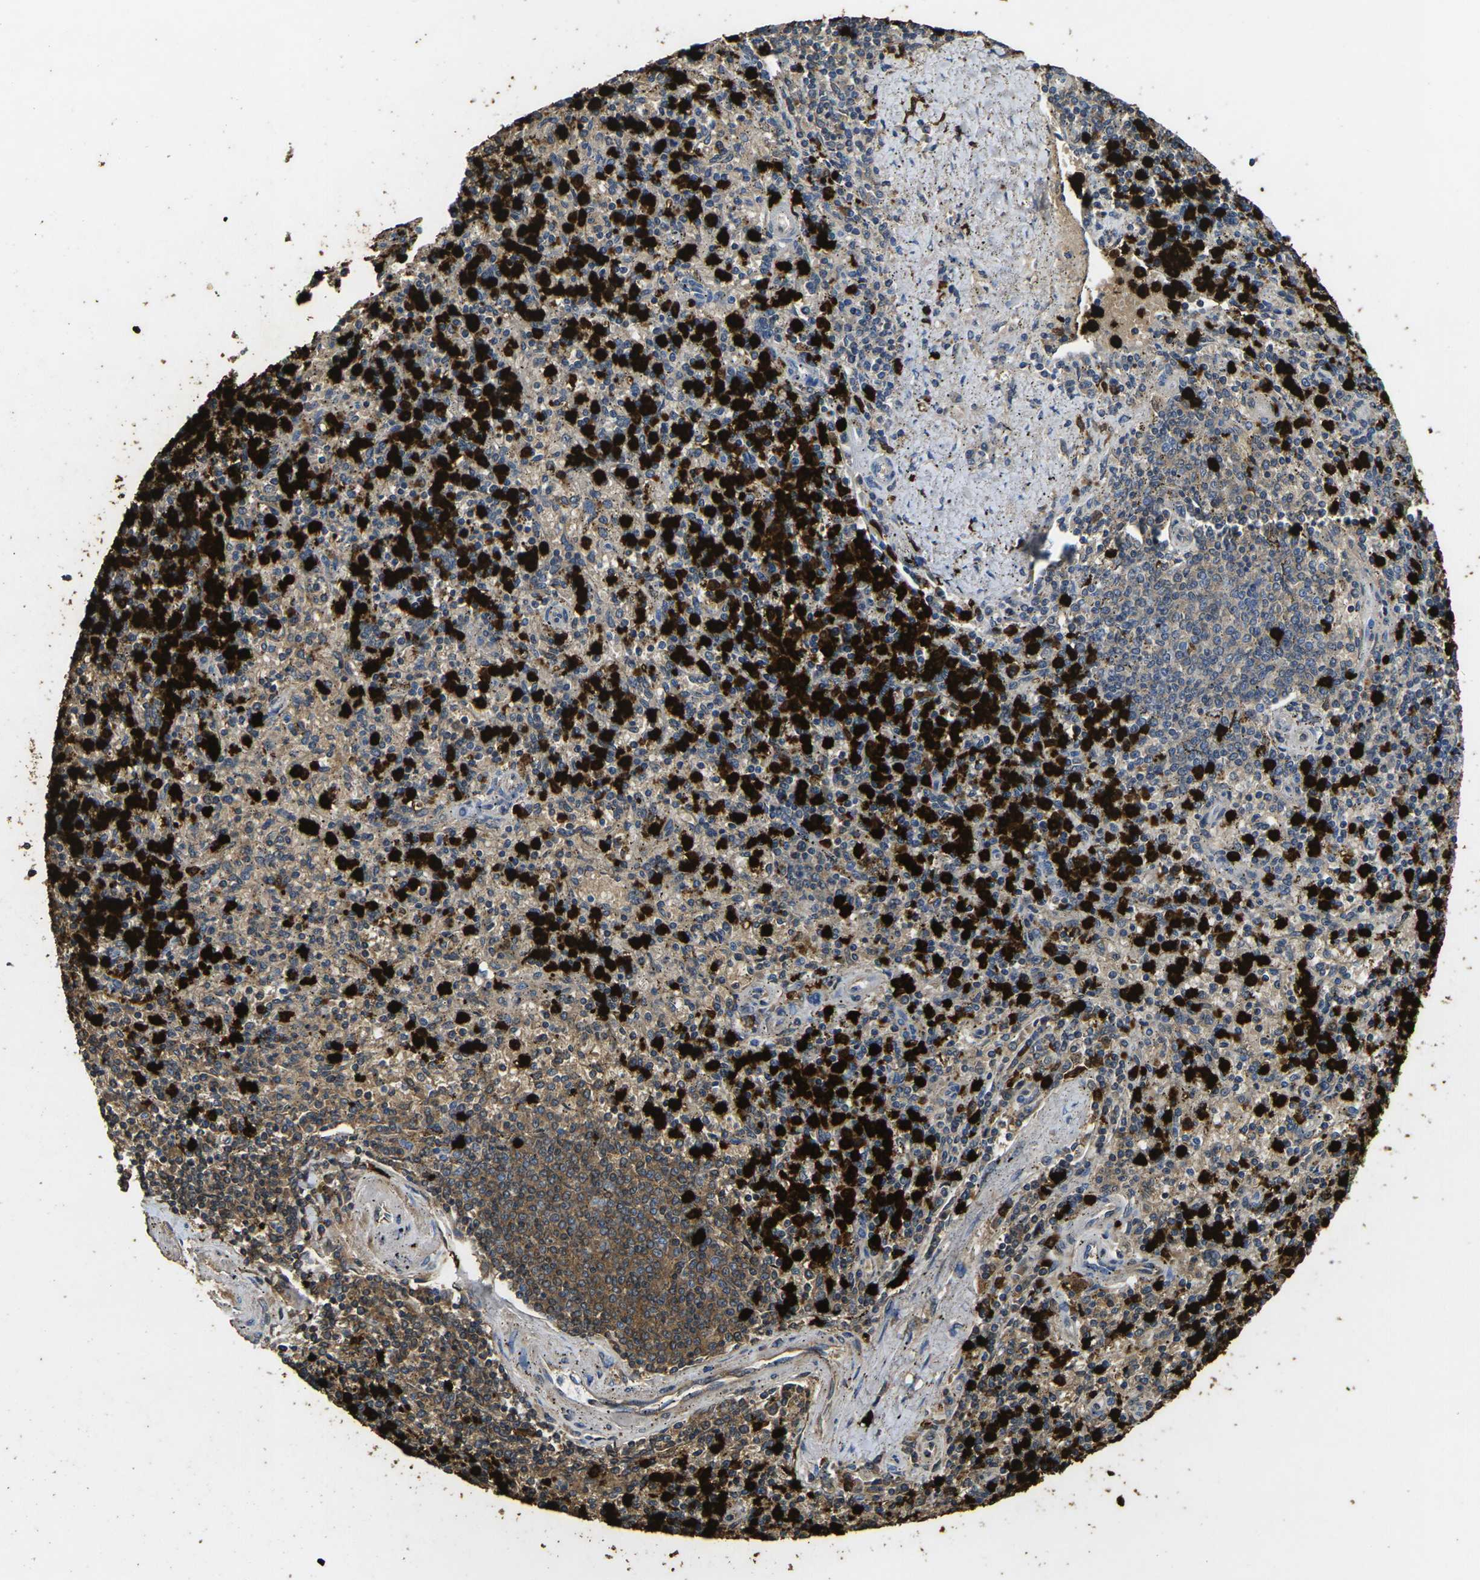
{"staining": {"intensity": "strong", "quantity": ">75%", "location": "cytoplasmic/membranous"}, "tissue": "spleen", "cell_type": "Cells in red pulp", "image_type": "normal", "snomed": [{"axis": "morphology", "description": "Normal tissue, NOS"}, {"axis": "topography", "description": "Spleen"}], "caption": "IHC staining of normal spleen, which reveals high levels of strong cytoplasmic/membranous expression in about >75% of cells in red pulp indicating strong cytoplasmic/membranous protein expression. The staining was performed using DAB (3,3'-diaminobenzidine) (brown) for protein detection and nuclei were counterstained in hematoxylin (blue).", "gene": "S100A9", "patient": {"sex": "male", "age": 72}}